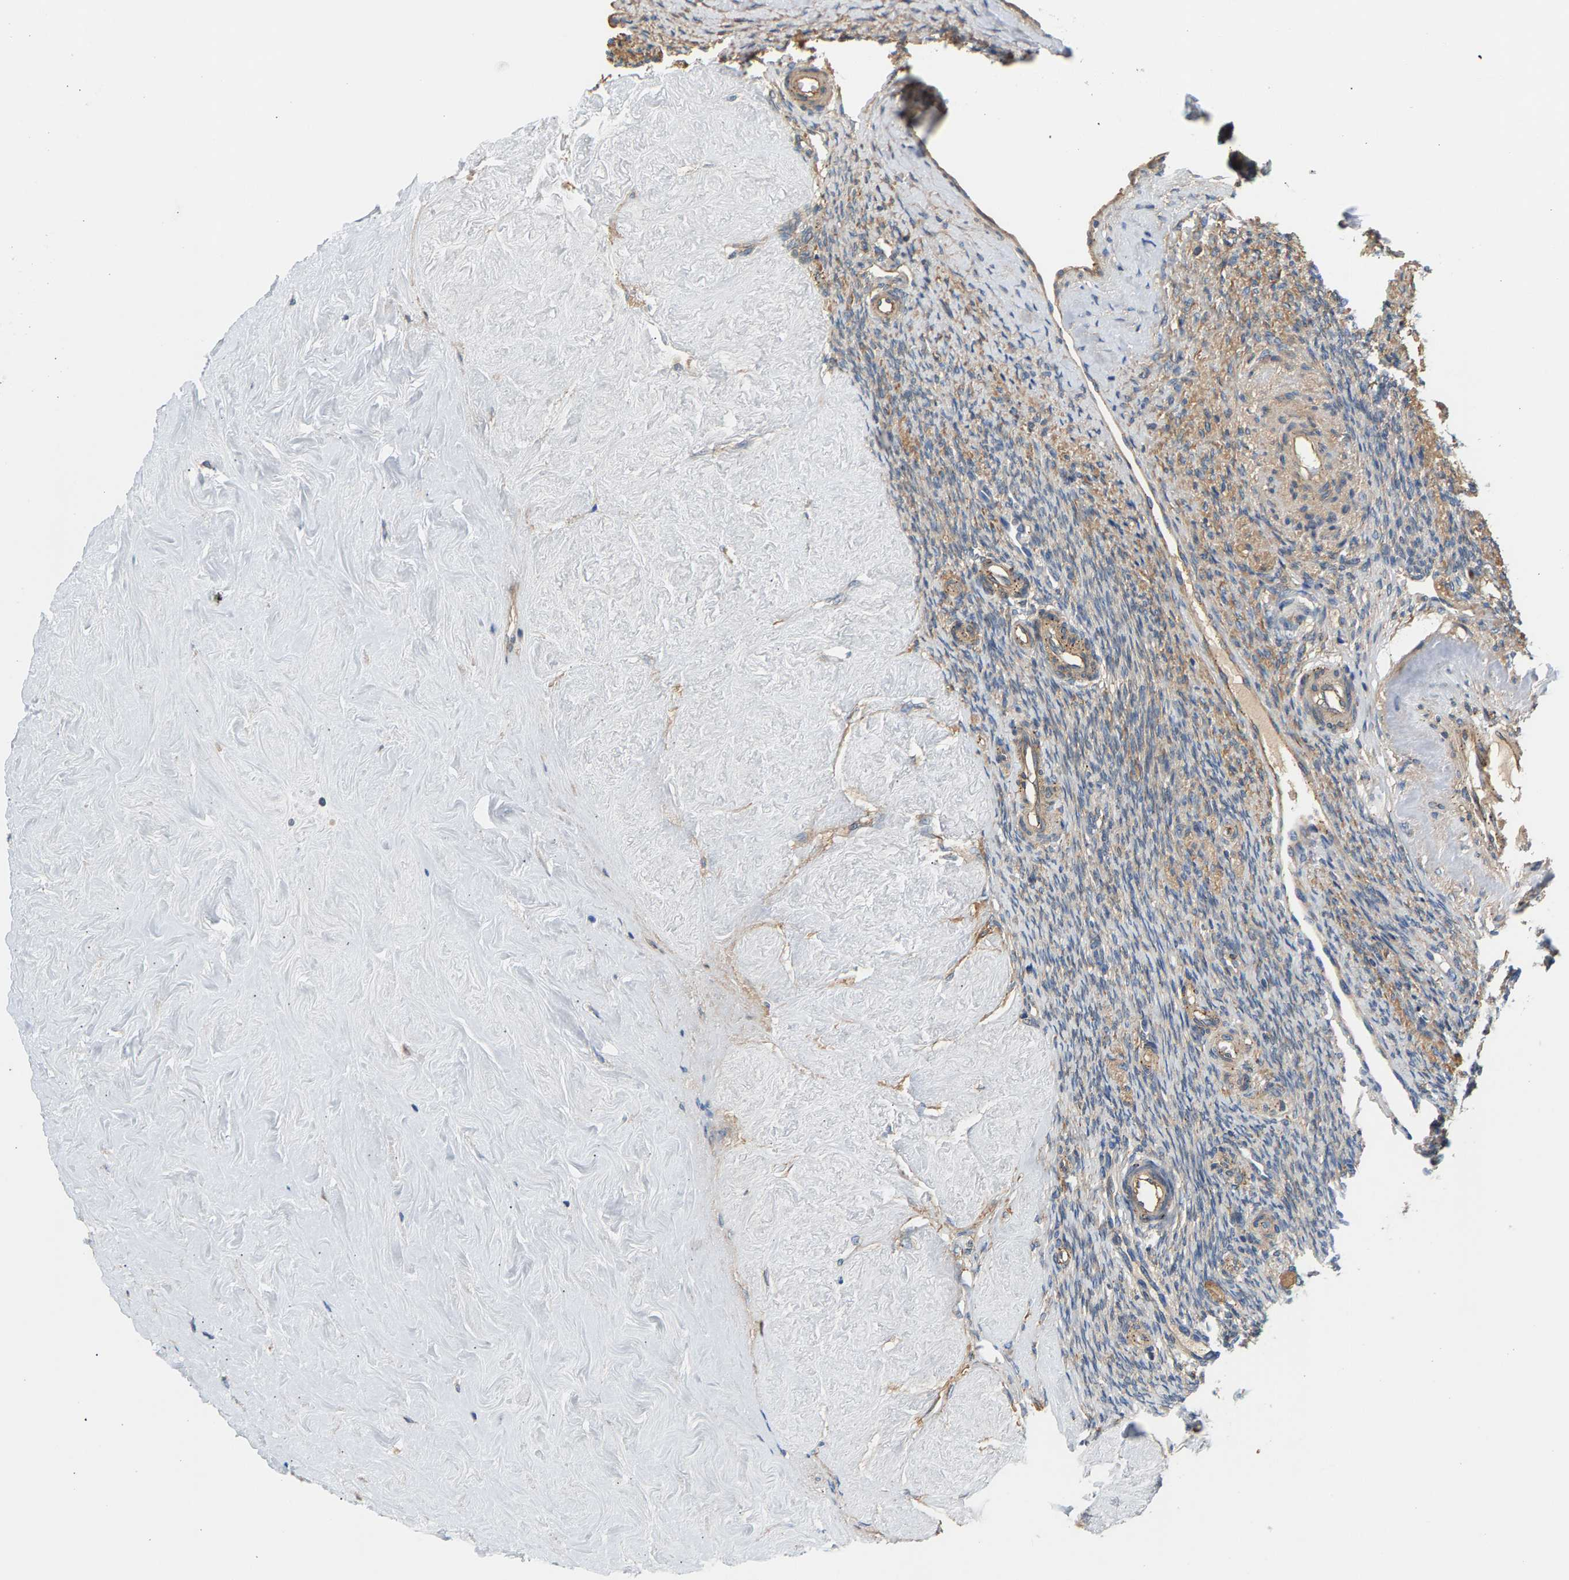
{"staining": {"intensity": "moderate", "quantity": ">75%", "location": "cytoplasmic/membranous"}, "tissue": "ovary", "cell_type": "Follicle cells", "image_type": "normal", "snomed": [{"axis": "morphology", "description": "Normal tissue, NOS"}, {"axis": "topography", "description": "Ovary"}], "caption": "Immunohistochemical staining of unremarkable ovary displays moderate cytoplasmic/membranous protein expression in approximately >75% of follicle cells.", "gene": "KRTAP27", "patient": {"sex": "female", "age": 41}}